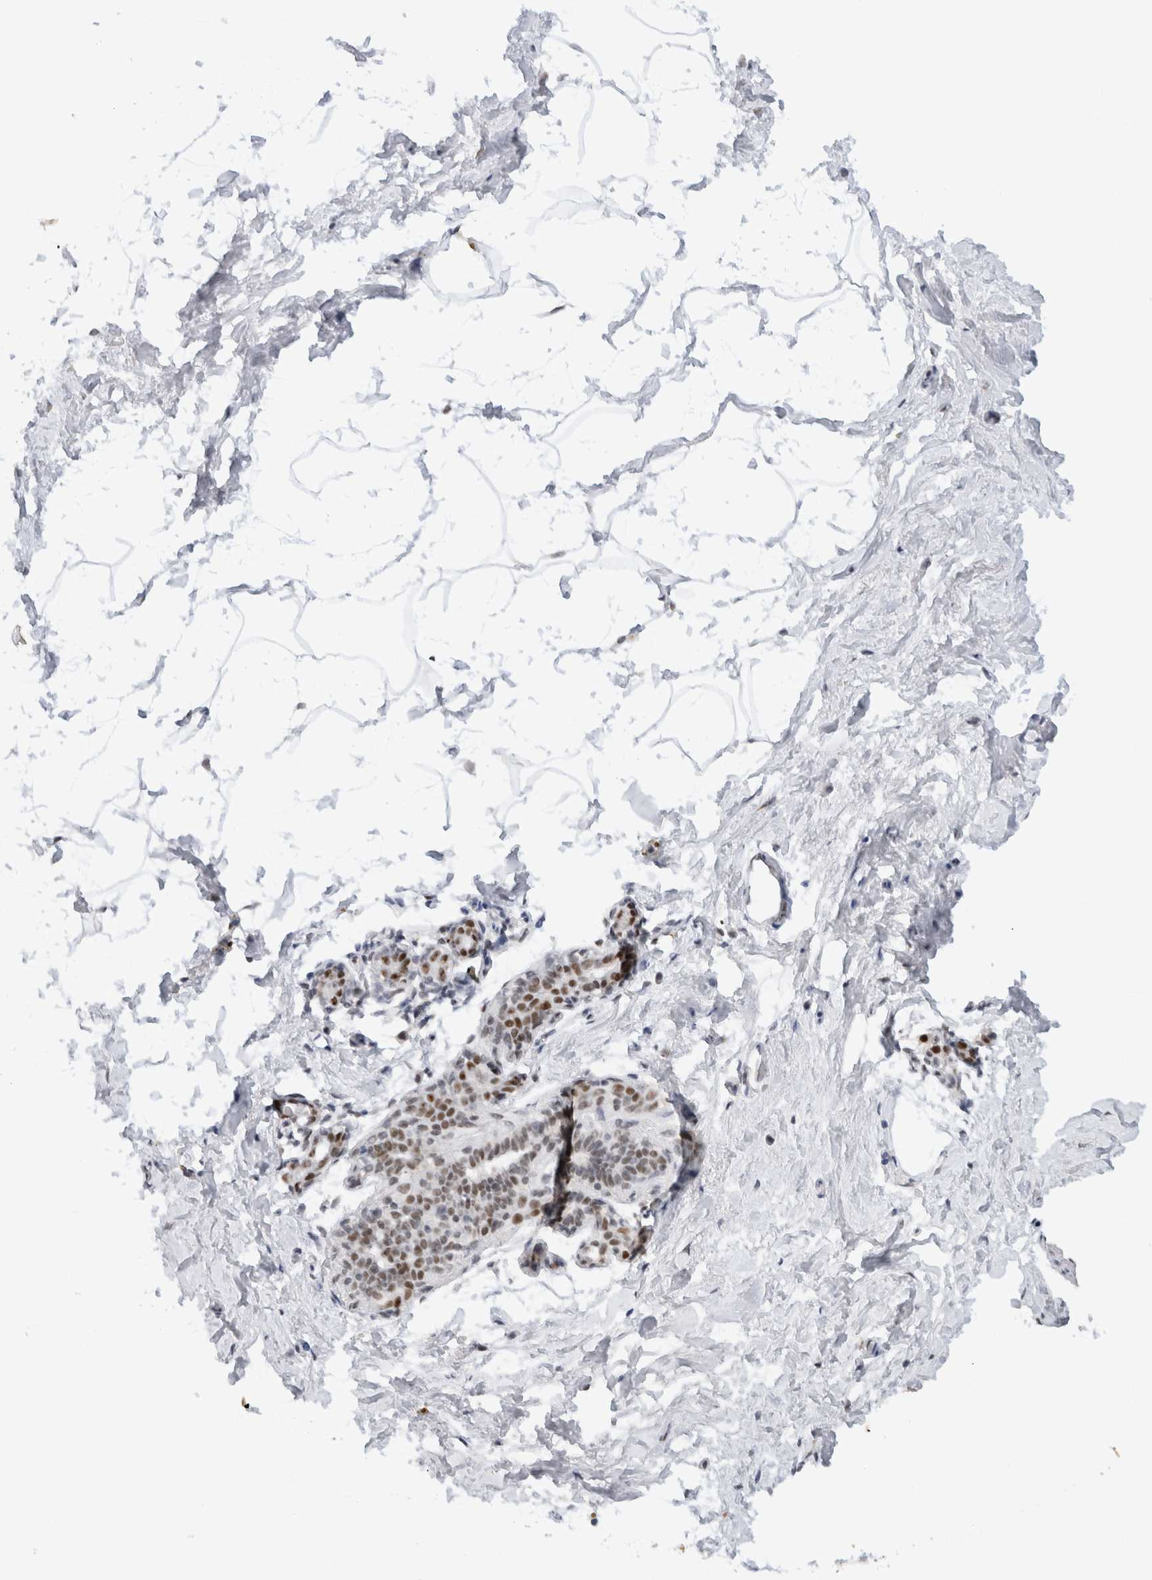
{"staining": {"intensity": "moderate", "quantity": ">75%", "location": "nuclear"}, "tissue": "breast", "cell_type": "Adipocytes", "image_type": "normal", "snomed": [{"axis": "morphology", "description": "Normal tissue, NOS"}, {"axis": "topography", "description": "Breast"}], "caption": "Moderate nuclear expression is identified in about >75% of adipocytes in normal breast.", "gene": "COPS7A", "patient": {"sex": "female", "age": 62}}